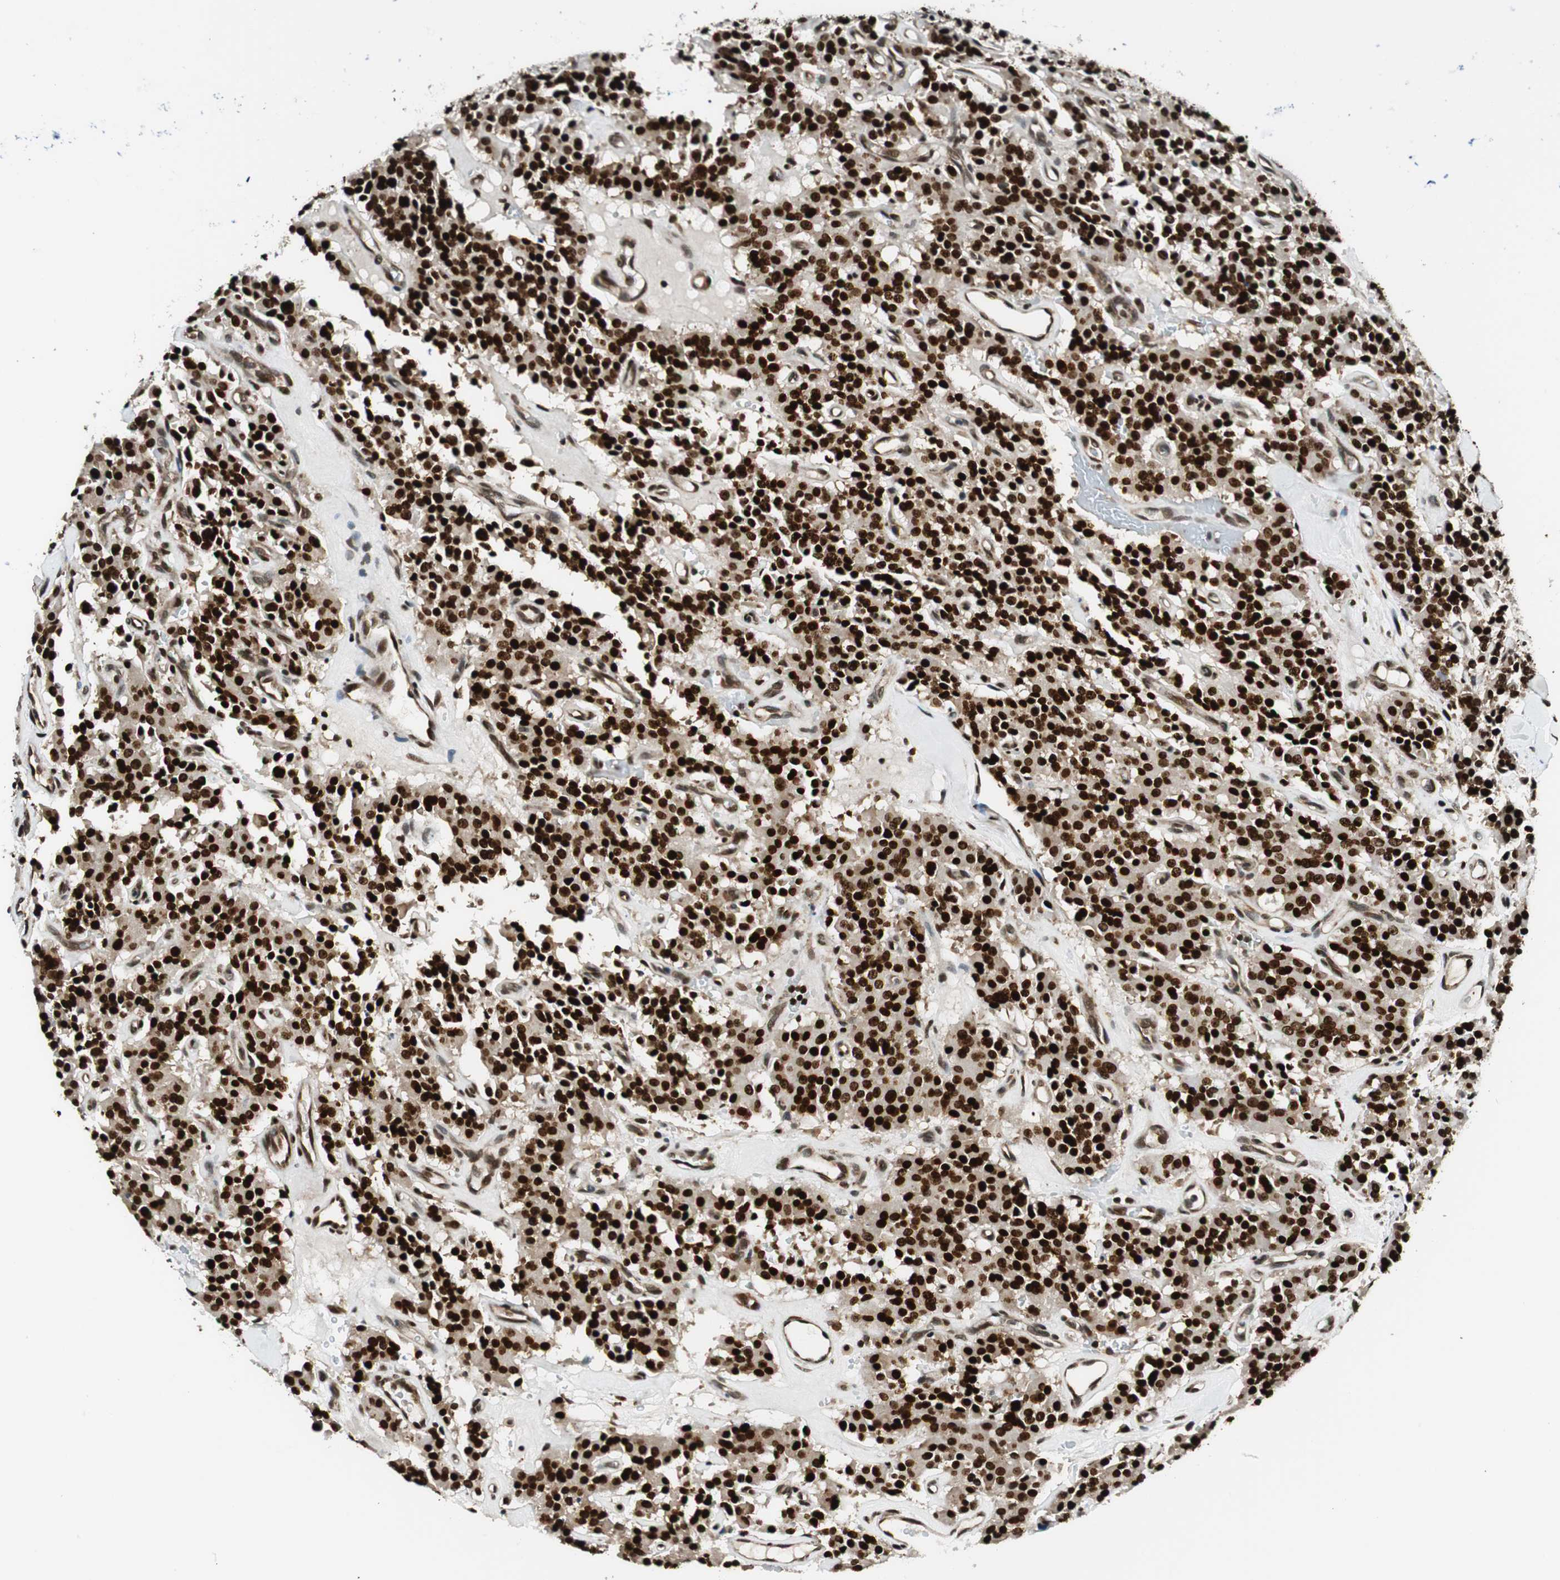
{"staining": {"intensity": "strong", "quantity": ">75%", "location": "nuclear"}, "tissue": "carcinoid", "cell_type": "Tumor cells", "image_type": "cancer", "snomed": [{"axis": "morphology", "description": "Carcinoid, malignant, NOS"}, {"axis": "topography", "description": "Lung"}], "caption": "Human carcinoid stained for a protein (brown) exhibits strong nuclear positive expression in about >75% of tumor cells.", "gene": "RING1", "patient": {"sex": "male", "age": 30}}